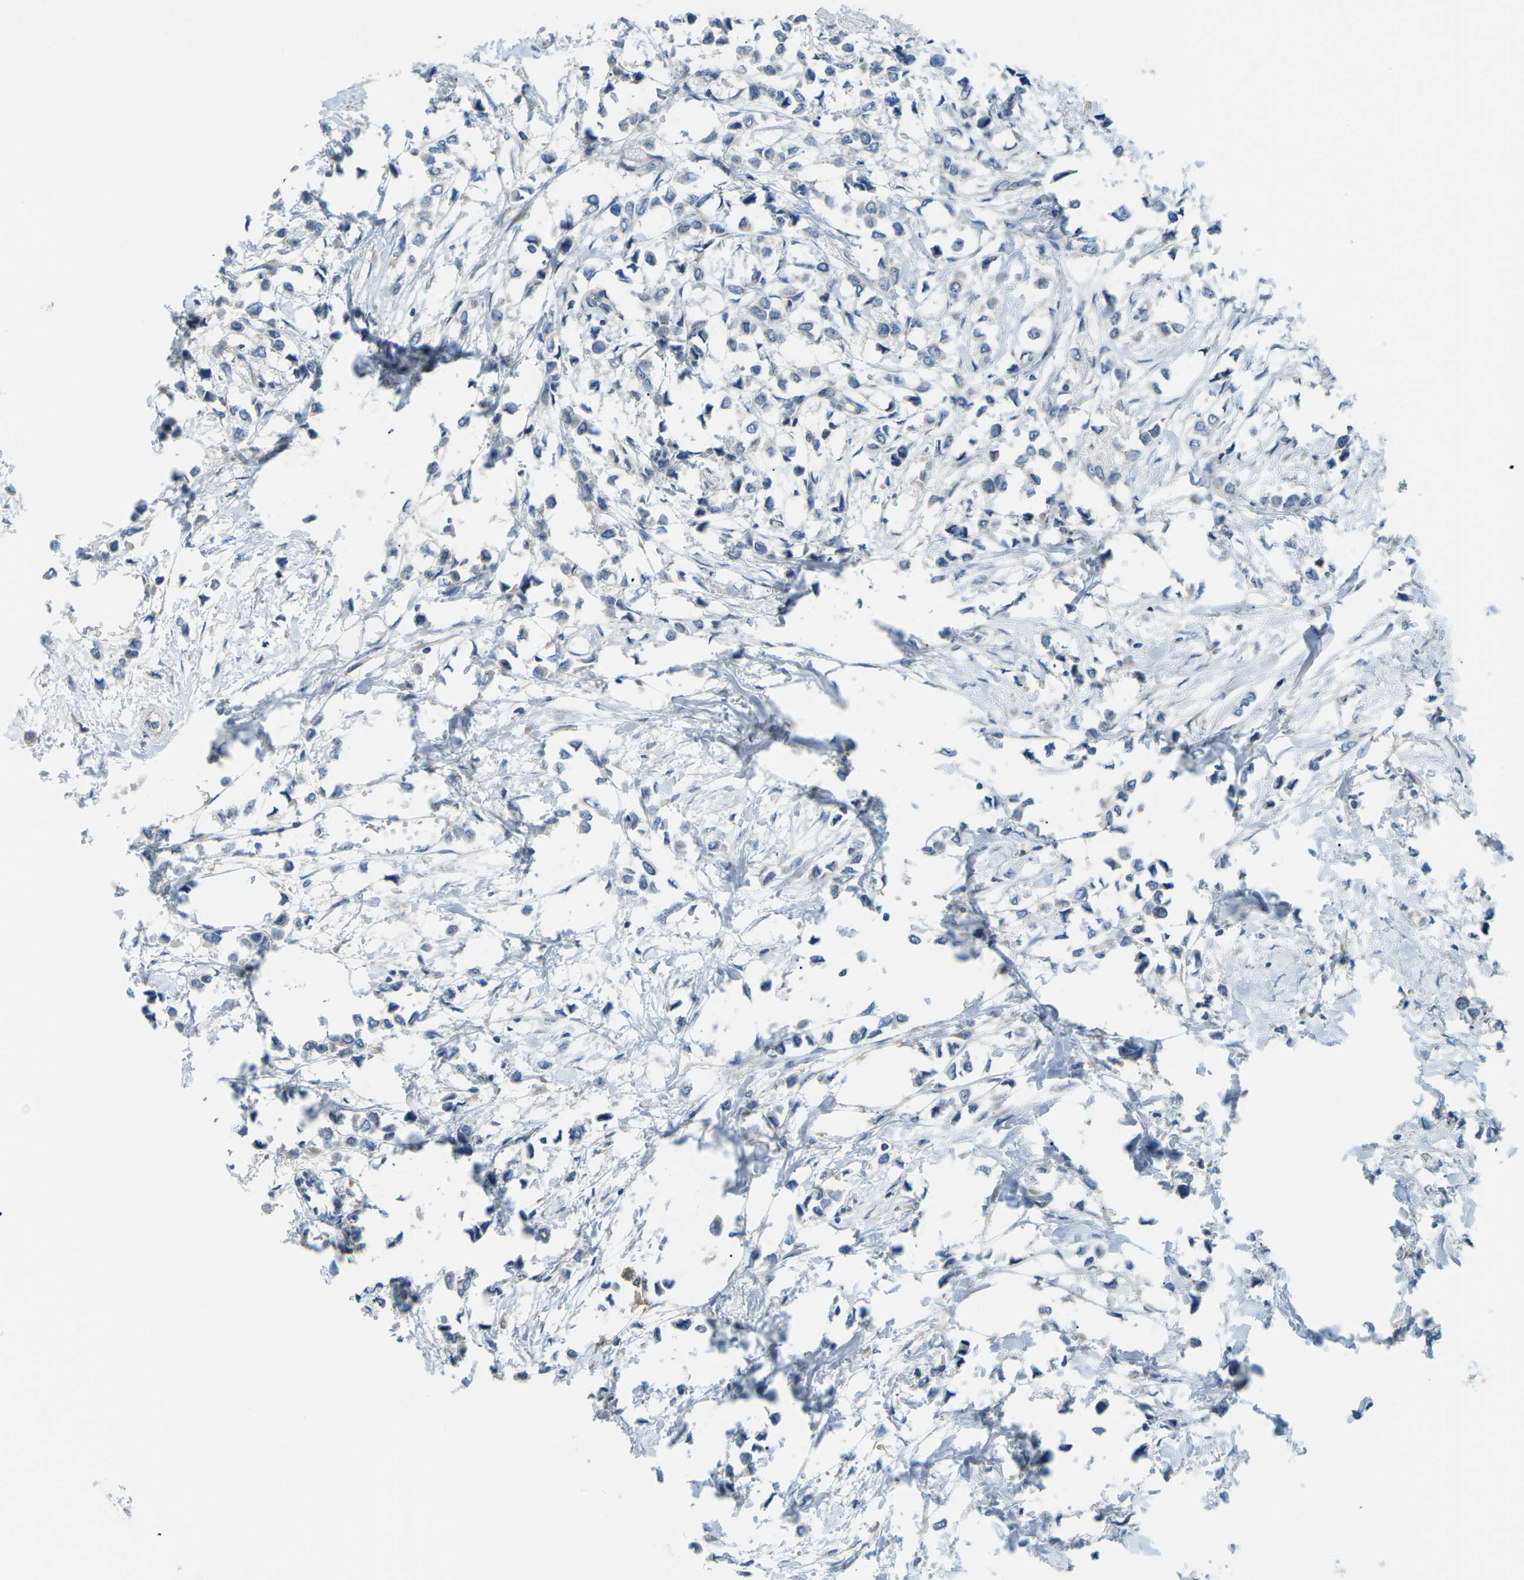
{"staining": {"intensity": "negative", "quantity": "none", "location": "none"}, "tissue": "breast cancer", "cell_type": "Tumor cells", "image_type": "cancer", "snomed": [{"axis": "morphology", "description": "Lobular carcinoma"}, {"axis": "topography", "description": "Breast"}], "caption": "DAB immunohistochemical staining of breast cancer (lobular carcinoma) displays no significant staining in tumor cells. (DAB (3,3'-diaminobenzidine) IHC, high magnification).", "gene": "MYLK4", "patient": {"sex": "female", "age": 51}}